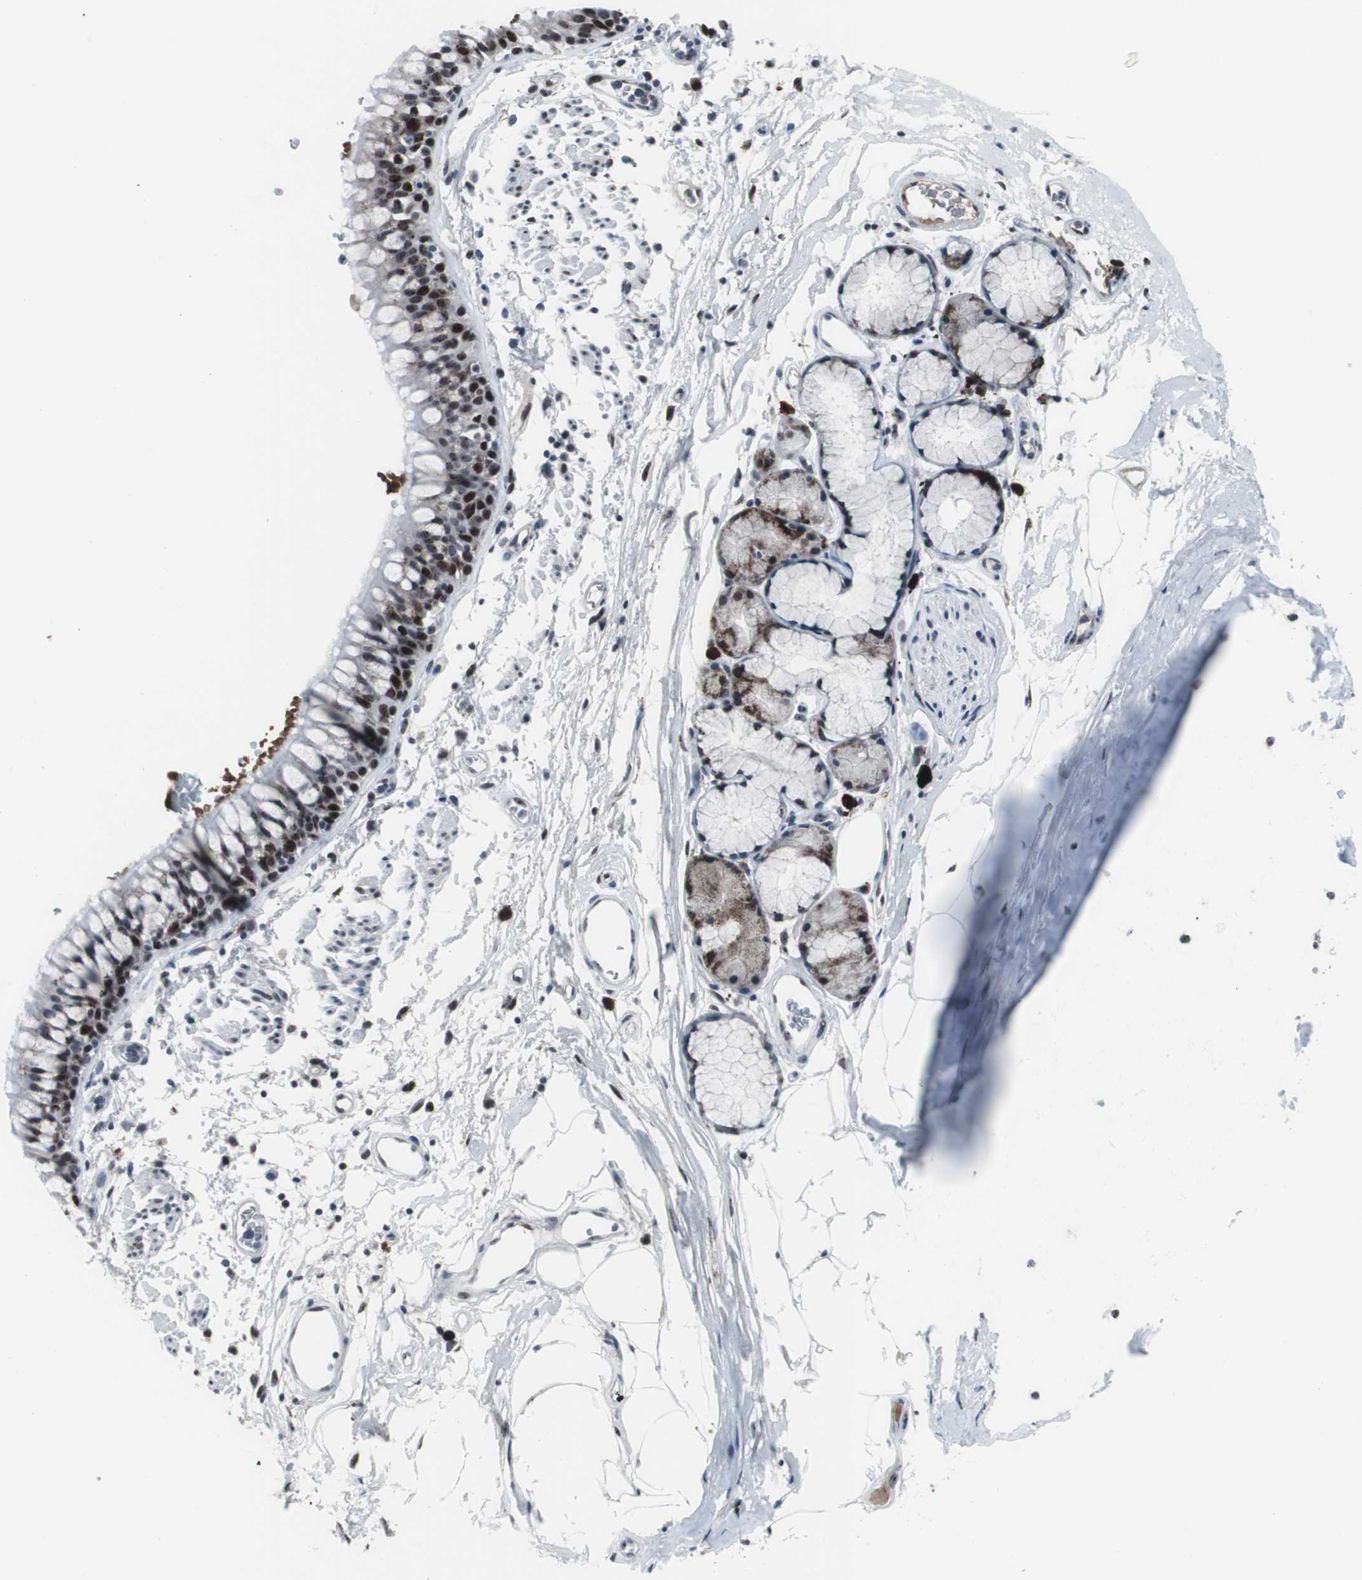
{"staining": {"intensity": "moderate", "quantity": ">75%", "location": "nuclear"}, "tissue": "bronchus", "cell_type": "Respiratory epithelial cells", "image_type": "normal", "snomed": [{"axis": "morphology", "description": "Normal tissue, NOS"}, {"axis": "topography", "description": "Bronchus"}], "caption": "Immunohistochemistry (IHC) (DAB) staining of benign bronchus displays moderate nuclear protein positivity in approximately >75% of respiratory epithelial cells.", "gene": "DOK1", "patient": {"sex": "female", "age": 73}}